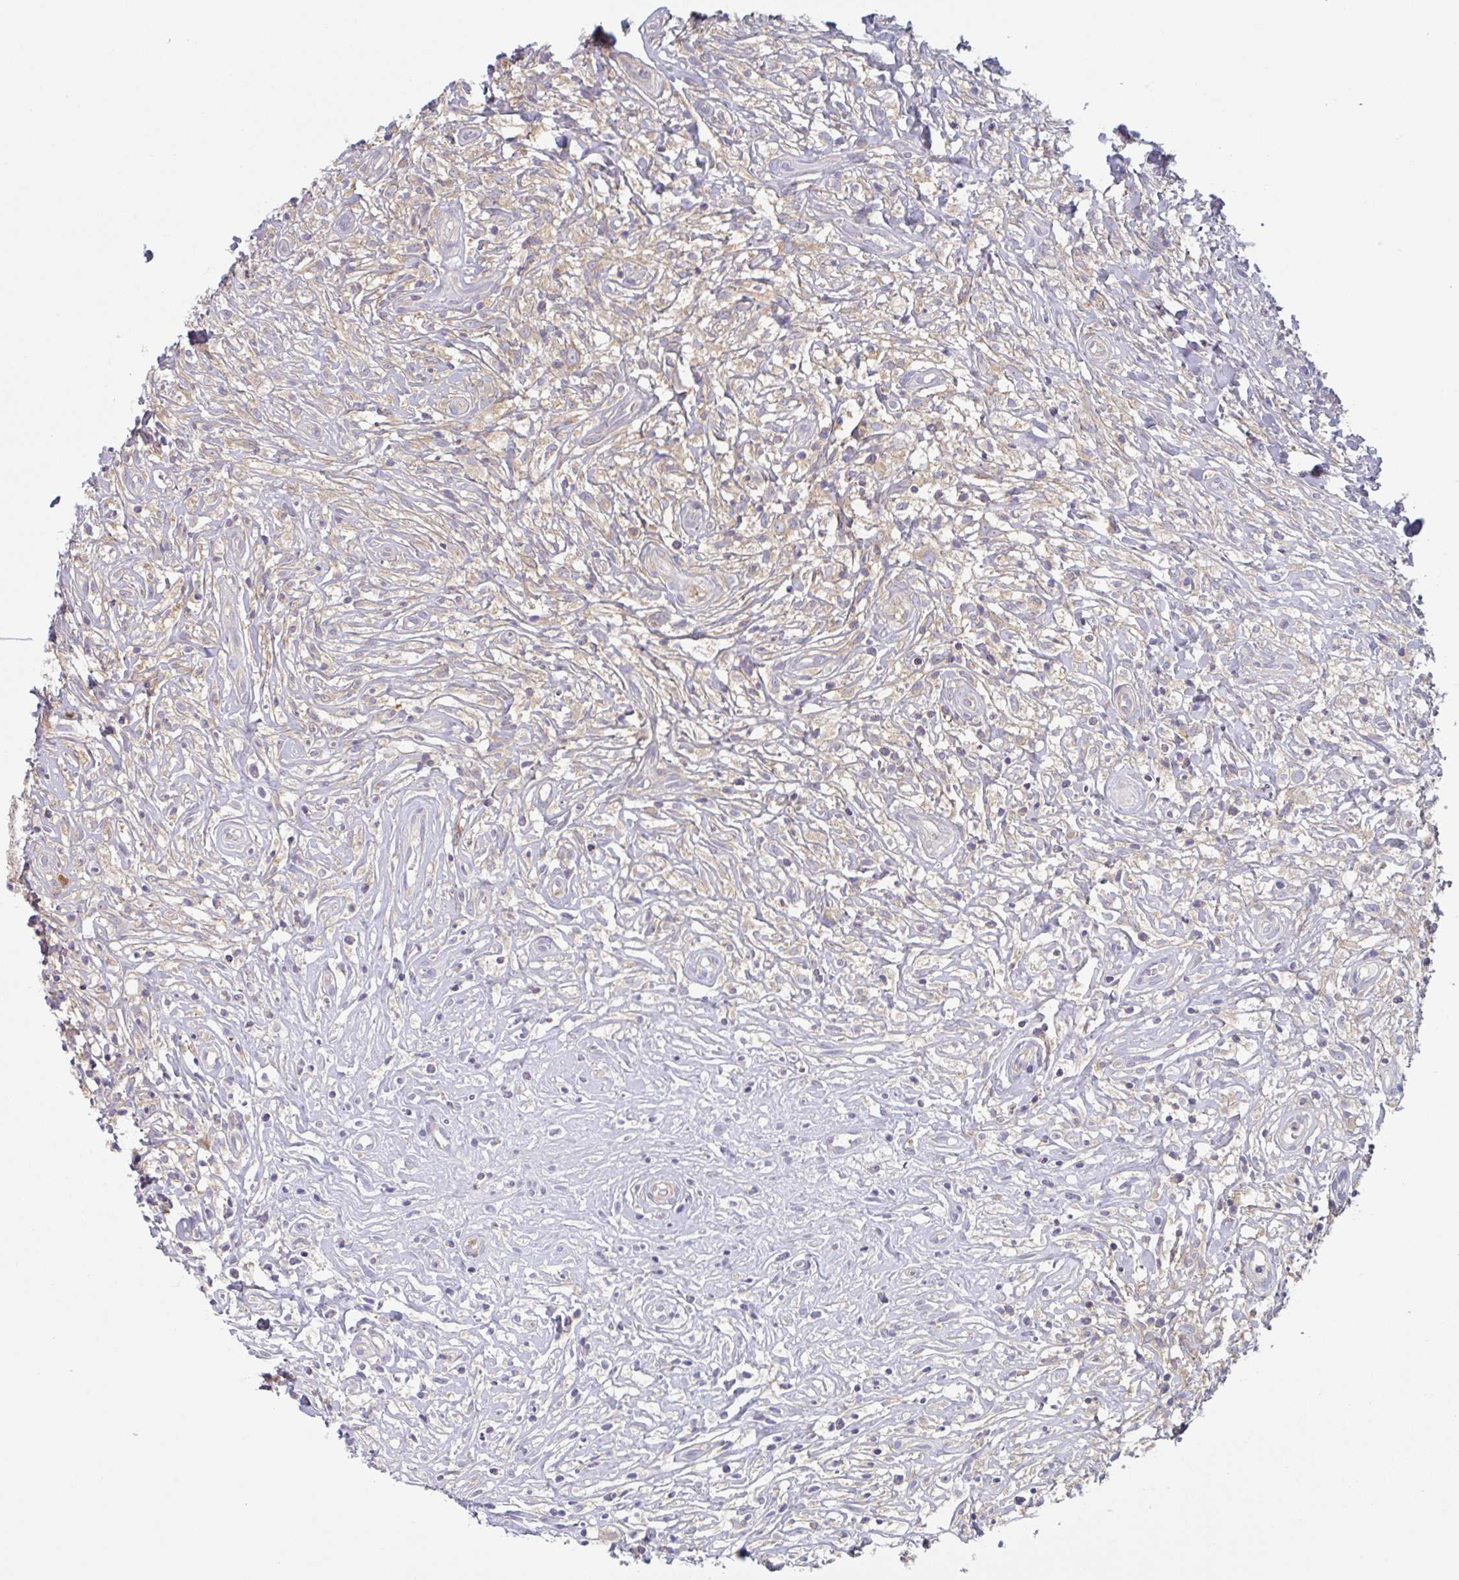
{"staining": {"intensity": "negative", "quantity": "none", "location": "none"}, "tissue": "lymphoma", "cell_type": "Tumor cells", "image_type": "cancer", "snomed": [{"axis": "morphology", "description": "Hodgkin's disease, NOS"}, {"axis": "topography", "description": "No Tissue"}], "caption": "Lymphoma stained for a protein using immunohistochemistry demonstrates no staining tumor cells.", "gene": "AMPD2", "patient": {"sex": "female", "age": 21}}